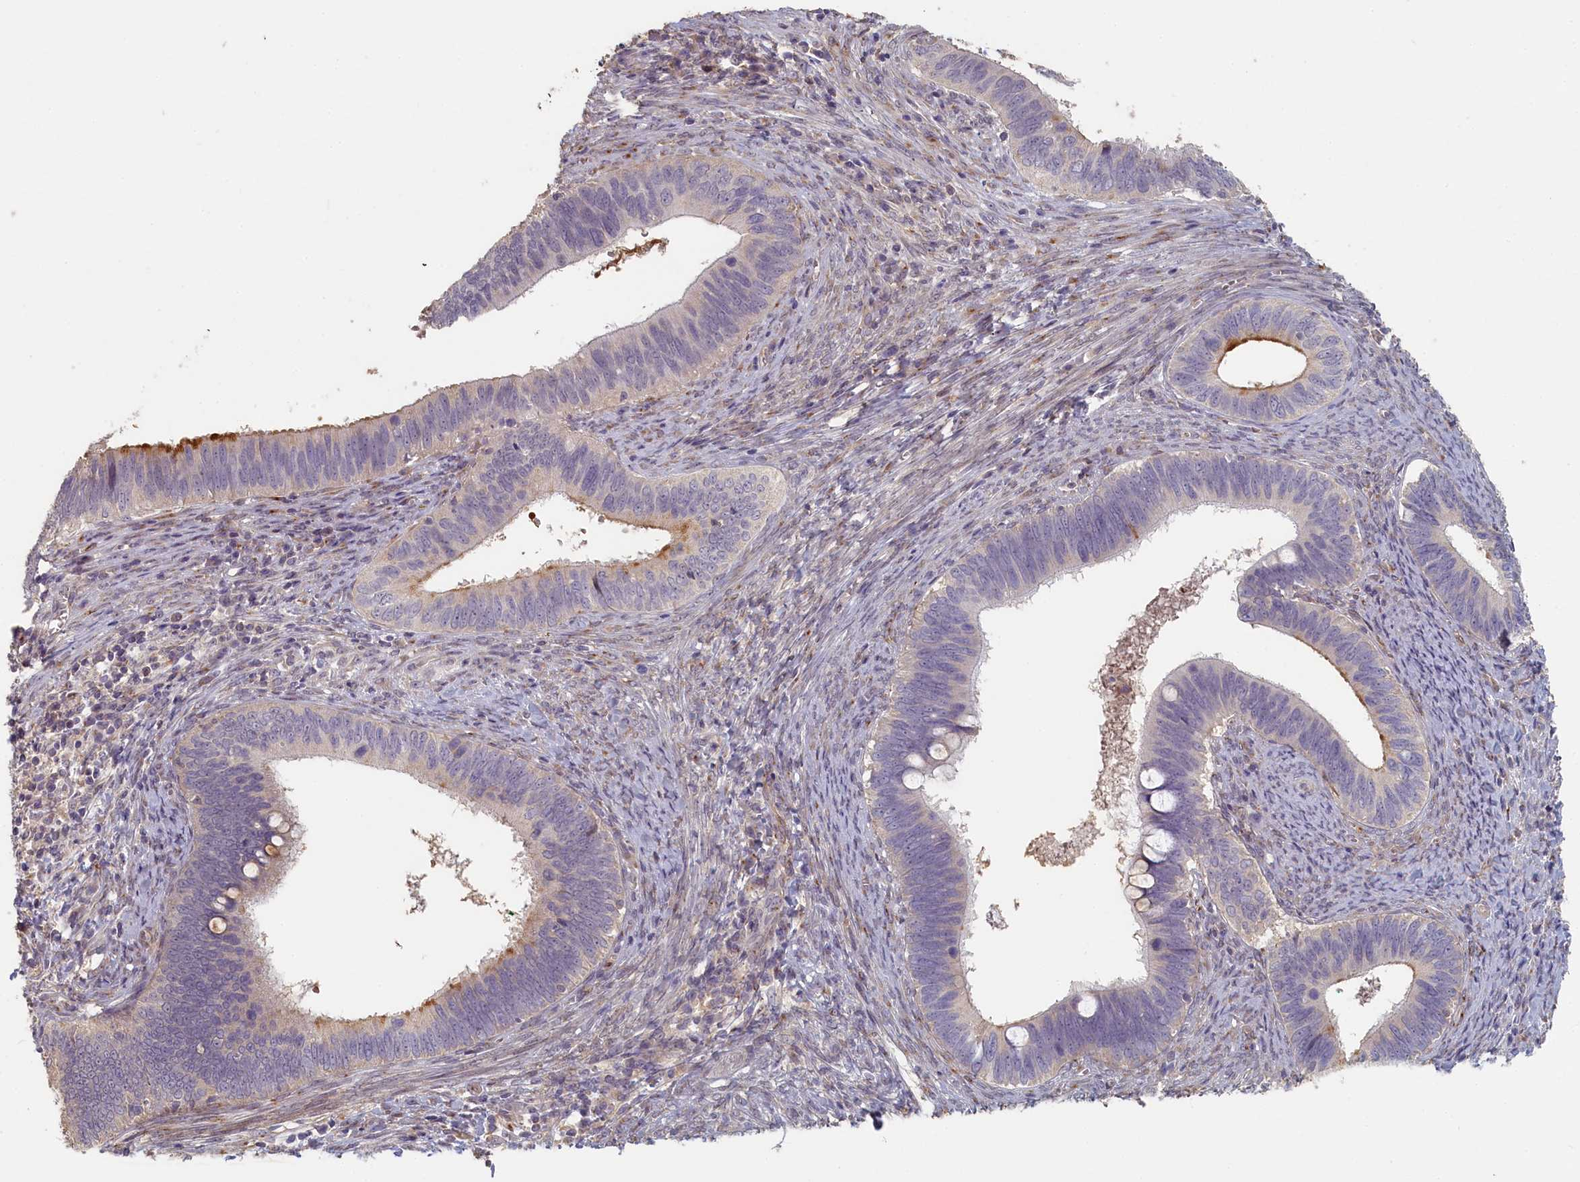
{"staining": {"intensity": "moderate", "quantity": "<25%", "location": "cytoplasmic/membranous"}, "tissue": "cervical cancer", "cell_type": "Tumor cells", "image_type": "cancer", "snomed": [{"axis": "morphology", "description": "Adenocarcinoma, NOS"}, {"axis": "topography", "description": "Cervix"}], "caption": "Moderate cytoplasmic/membranous protein expression is present in approximately <25% of tumor cells in cervical cancer (adenocarcinoma). The staining was performed using DAB, with brown indicating positive protein expression. Nuclei are stained blue with hematoxylin.", "gene": "STX16", "patient": {"sex": "female", "age": 42}}